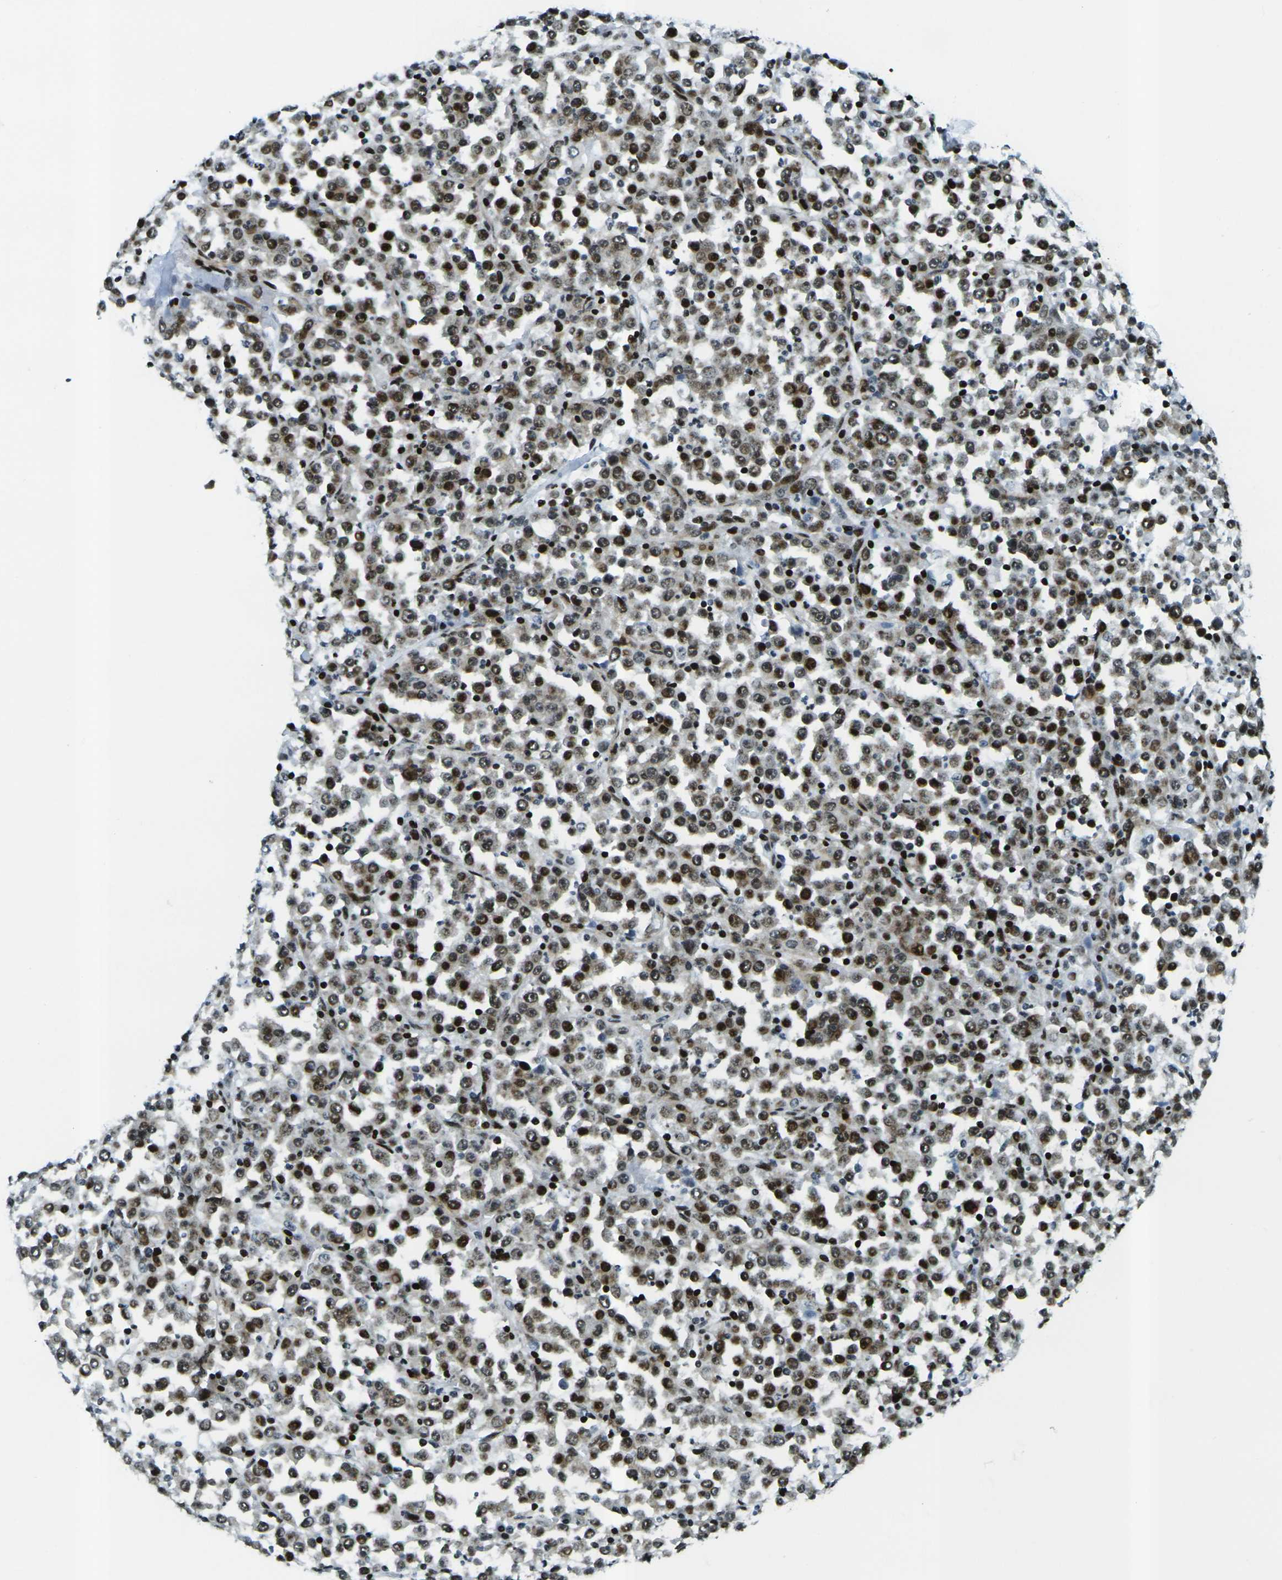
{"staining": {"intensity": "moderate", "quantity": ">75%", "location": "cytoplasmic/membranous,nuclear"}, "tissue": "stomach cancer", "cell_type": "Tumor cells", "image_type": "cancer", "snomed": [{"axis": "morphology", "description": "Normal tissue, NOS"}, {"axis": "morphology", "description": "Adenocarcinoma, NOS"}, {"axis": "topography", "description": "Stomach, upper"}, {"axis": "topography", "description": "Stomach"}], "caption": "Tumor cells demonstrate moderate cytoplasmic/membranous and nuclear expression in about >75% of cells in stomach cancer.", "gene": "H3-3A", "patient": {"sex": "male", "age": 59}}